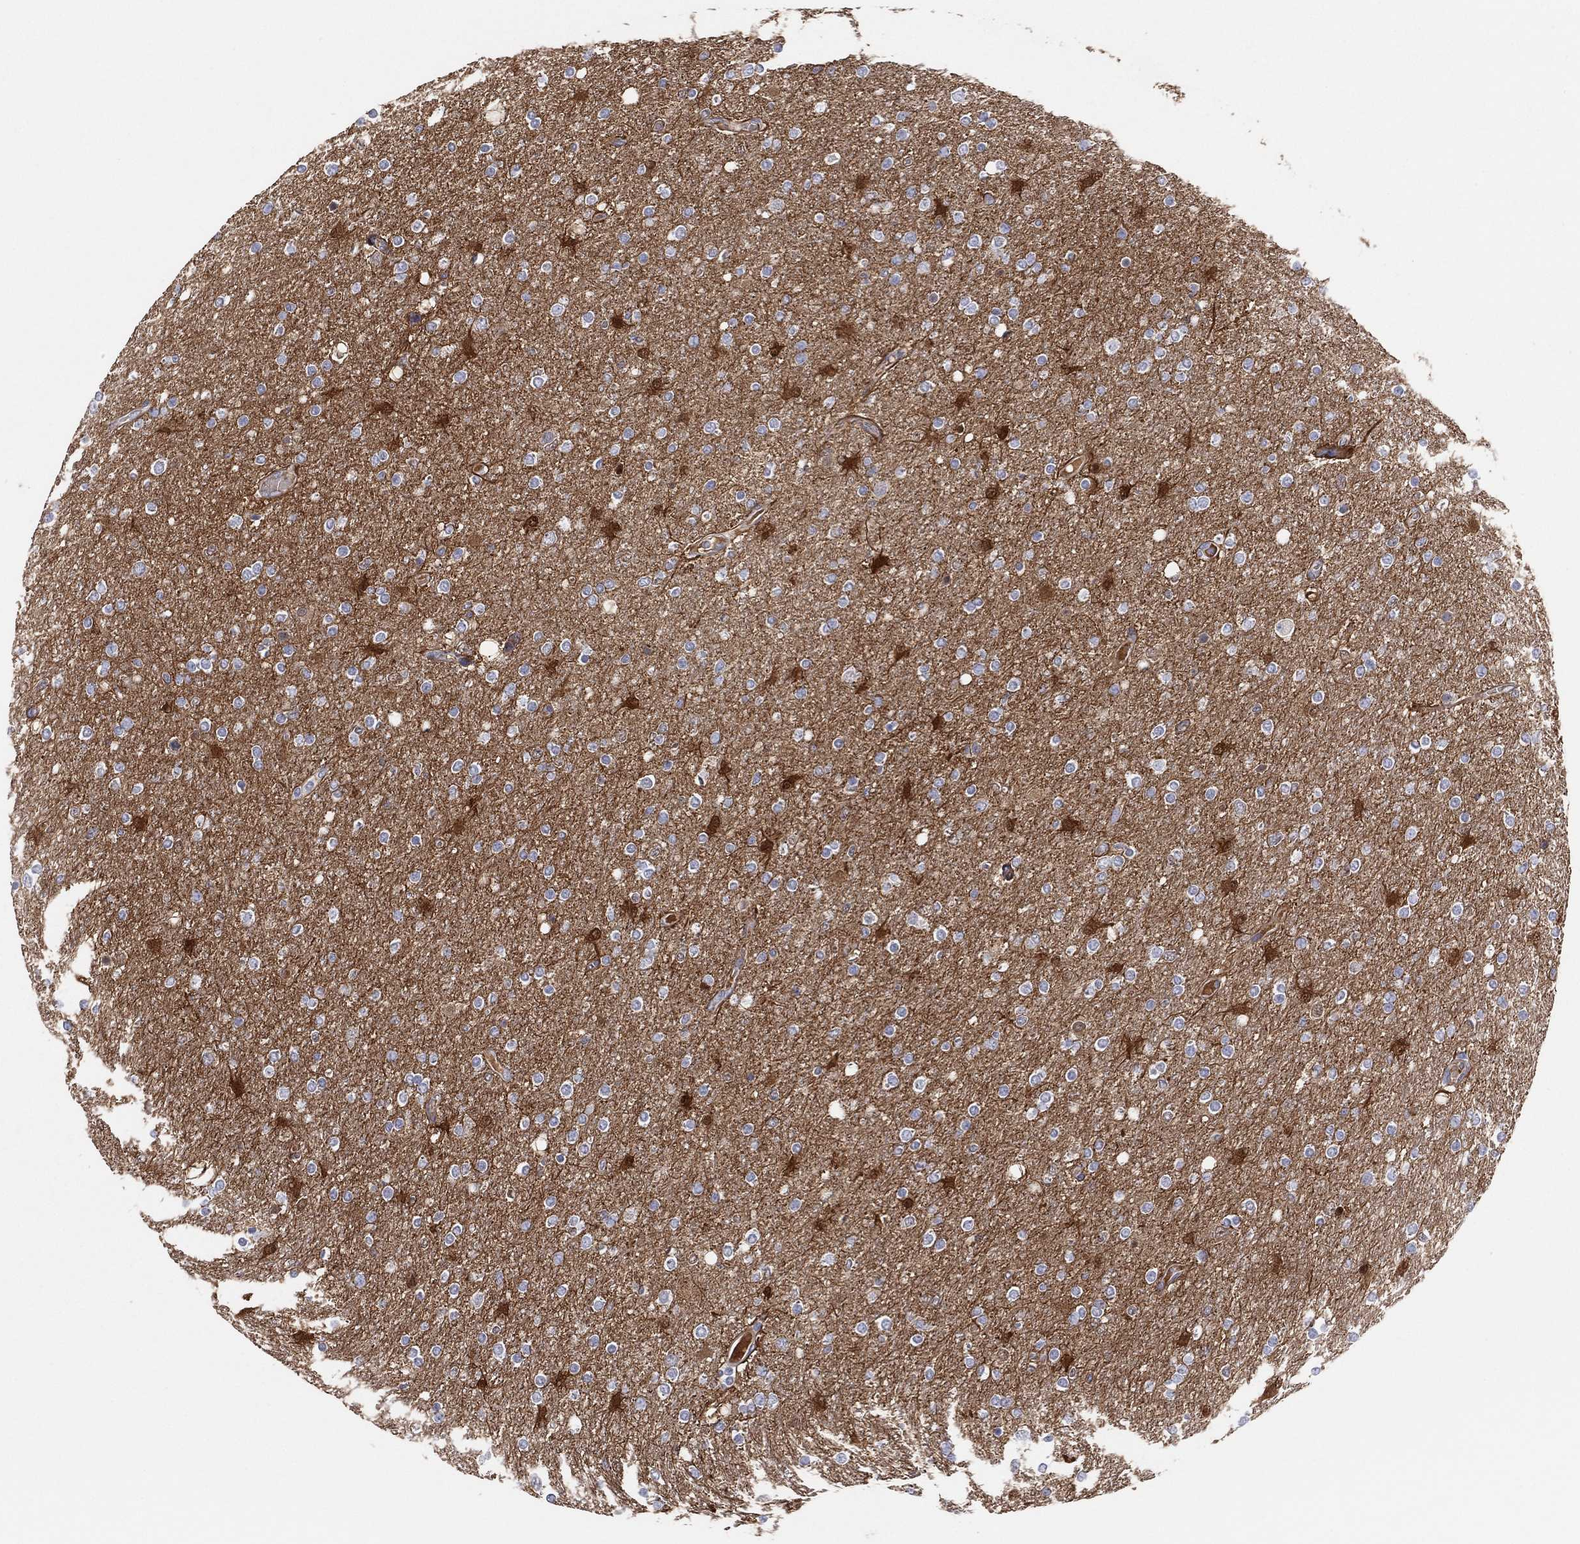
{"staining": {"intensity": "weak", "quantity": "<25%", "location": "nuclear"}, "tissue": "glioma", "cell_type": "Tumor cells", "image_type": "cancer", "snomed": [{"axis": "morphology", "description": "Glioma, malignant, High grade"}, {"axis": "topography", "description": "Cerebral cortex"}], "caption": "Immunohistochemistry (IHC) of glioma displays no staining in tumor cells.", "gene": "DDAH1", "patient": {"sex": "male", "age": 70}}